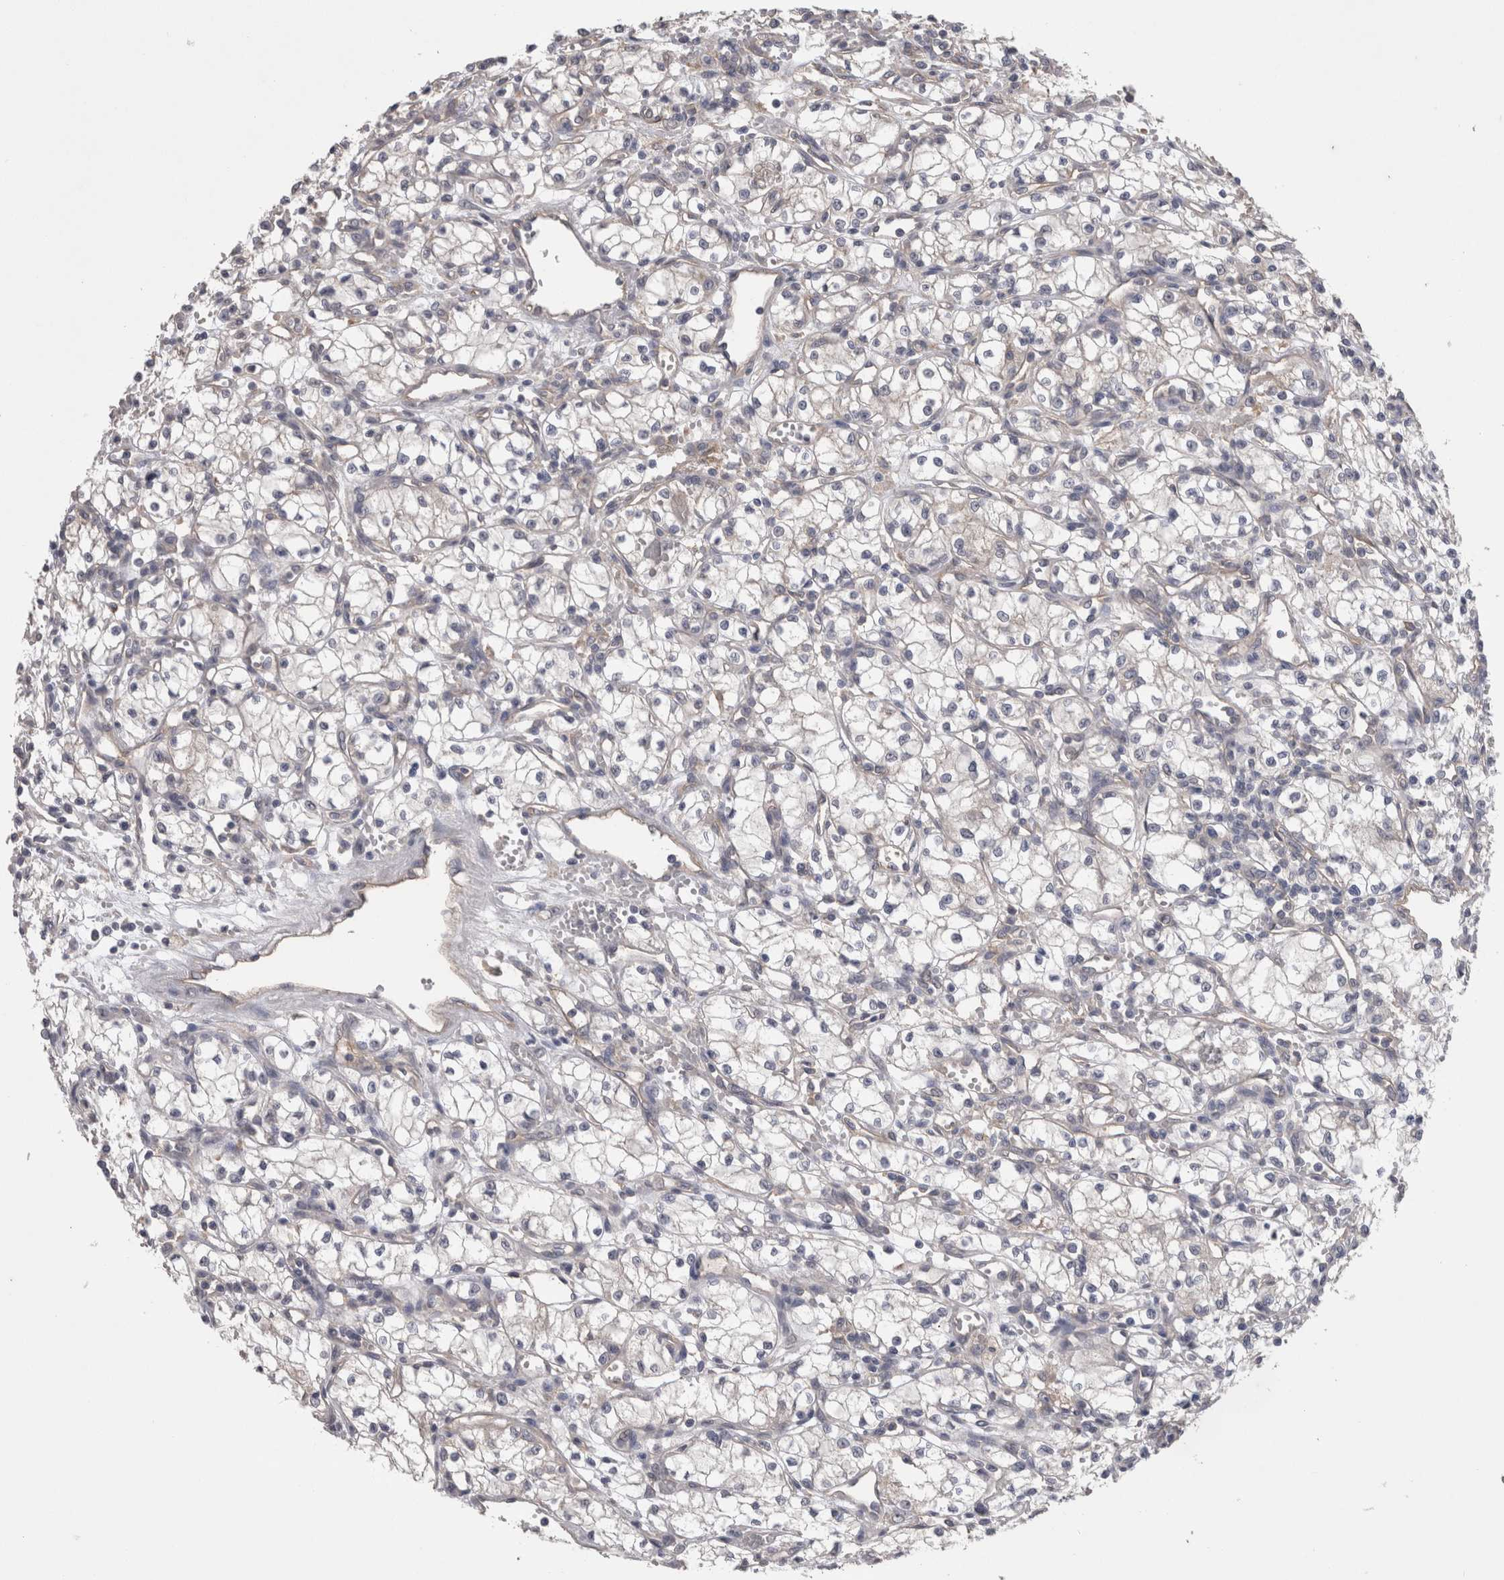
{"staining": {"intensity": "negative", "quantity": "none", "location": "none"}, "tissue": "renal cancer", "cell_type": "Tumor cells", "image_type": "cancer", "snomed": [{"axis": "morphology", "description": "Normal tissue, NOS"}, {"axis": "morphology", "description": "Adenocarcinoma, NOS"}, {"axis": "topography", "description": "Kidney"}], "caption": "DAB (3,3'-diaminobenzidine) immunohistochemical staining of human renal cancer demonstrates no significant expression in tumor cells. (DAB immunohistochemistry with hematoxylin counter stain).", "gene": "NECTIN2", "patient": {"sex": "male", "age": 59}}